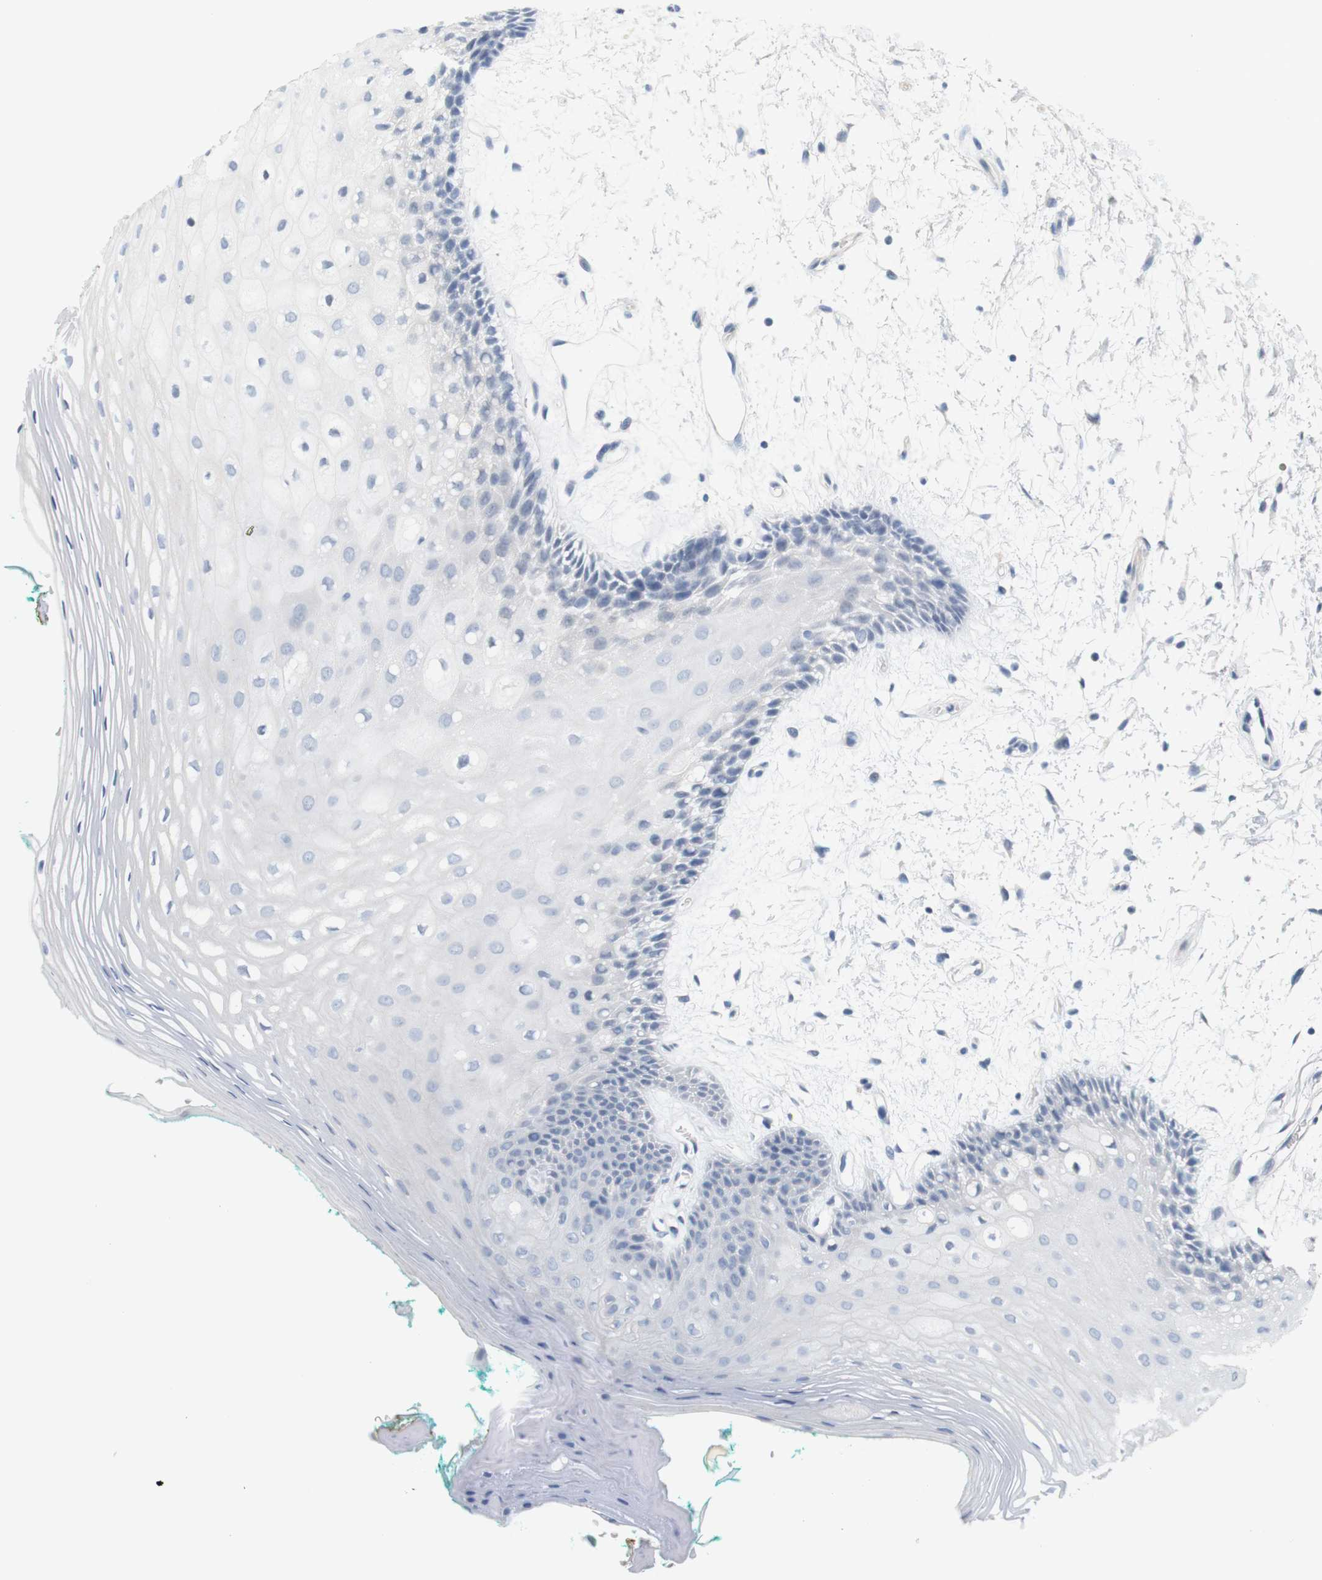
{"staining": {"intensity": "negative", "quantity": "none", "location": "none"}, "tissue": "oral mucosa", "cell_type": "Squamous epithelial cells", "image_type": "normal", "snomed": [{"axis": "morphology", "description": "Normal tissue, NOS"}, {"axis": "topography", "description": "Skeletal muscle"}, {"axis": "topography", "description": "Oral tissue"}, {"axis": "topography", "description": "Peripheral nerve tissue"}], "caption": "This image is of normal oral mucosa stained with IHC to label a protein in brown with the nuclei are counter-stained blue. There is no staining in squamous epithelial cells.", "gene": "HRH2", "patient": {"sex": "female", "age": 84}}